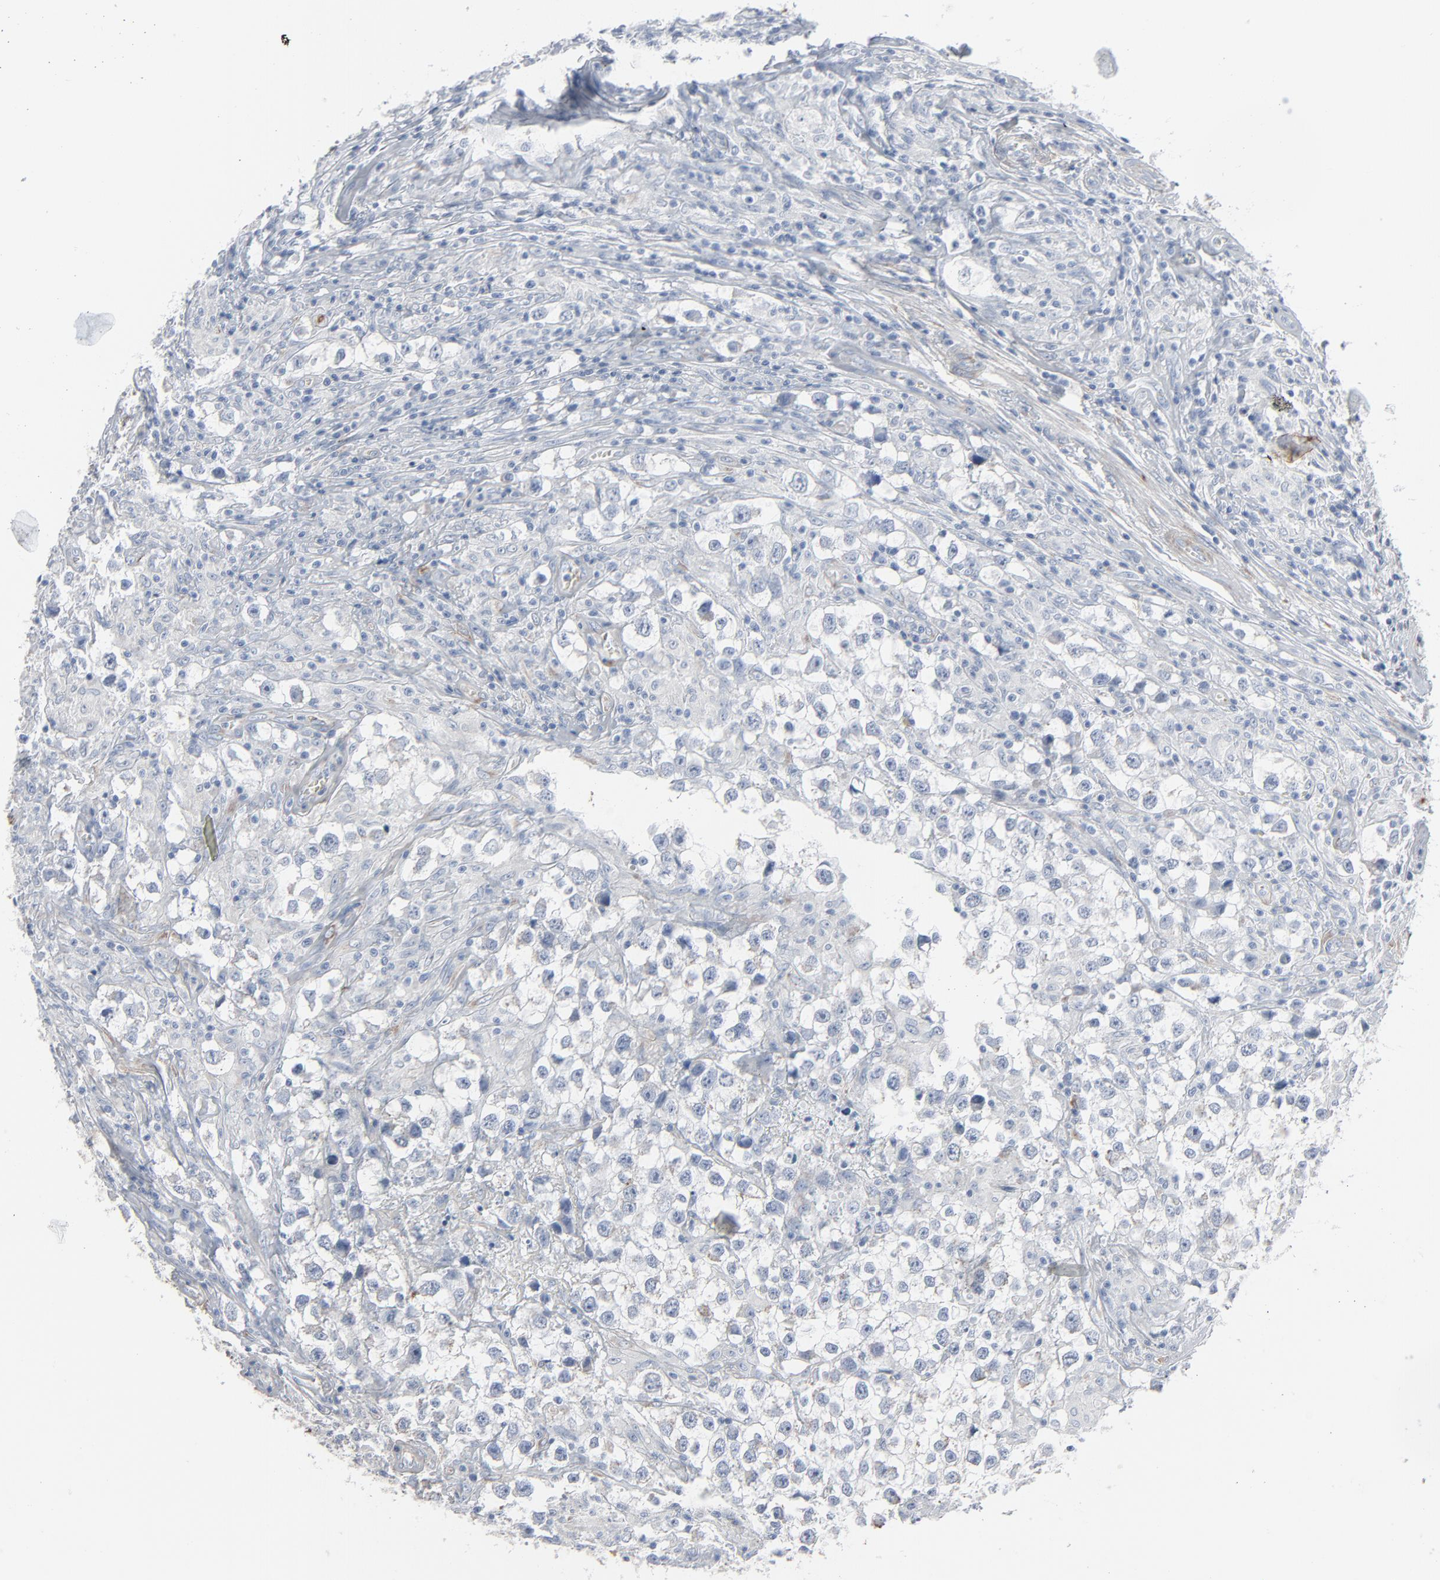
{"staining": {"intensity": "negative", "quantity": "none", "location": "none"}, "tissue": "testis cancer", "cell_type": "Tumor cells", "image_type": "cancer", "snomed": [{"axis": "morphology", "description": "Seminoma, NOS"}, {"axis": "topography", "description": "Testis"}], "caption": "Immunohistochemistry micrograph of human seminoma (testis) stained for a protein (brown), which demonstrates no positivity in tumor cells.", "gene": "BGN", "patient": {"sex": "male", "age": 32}}